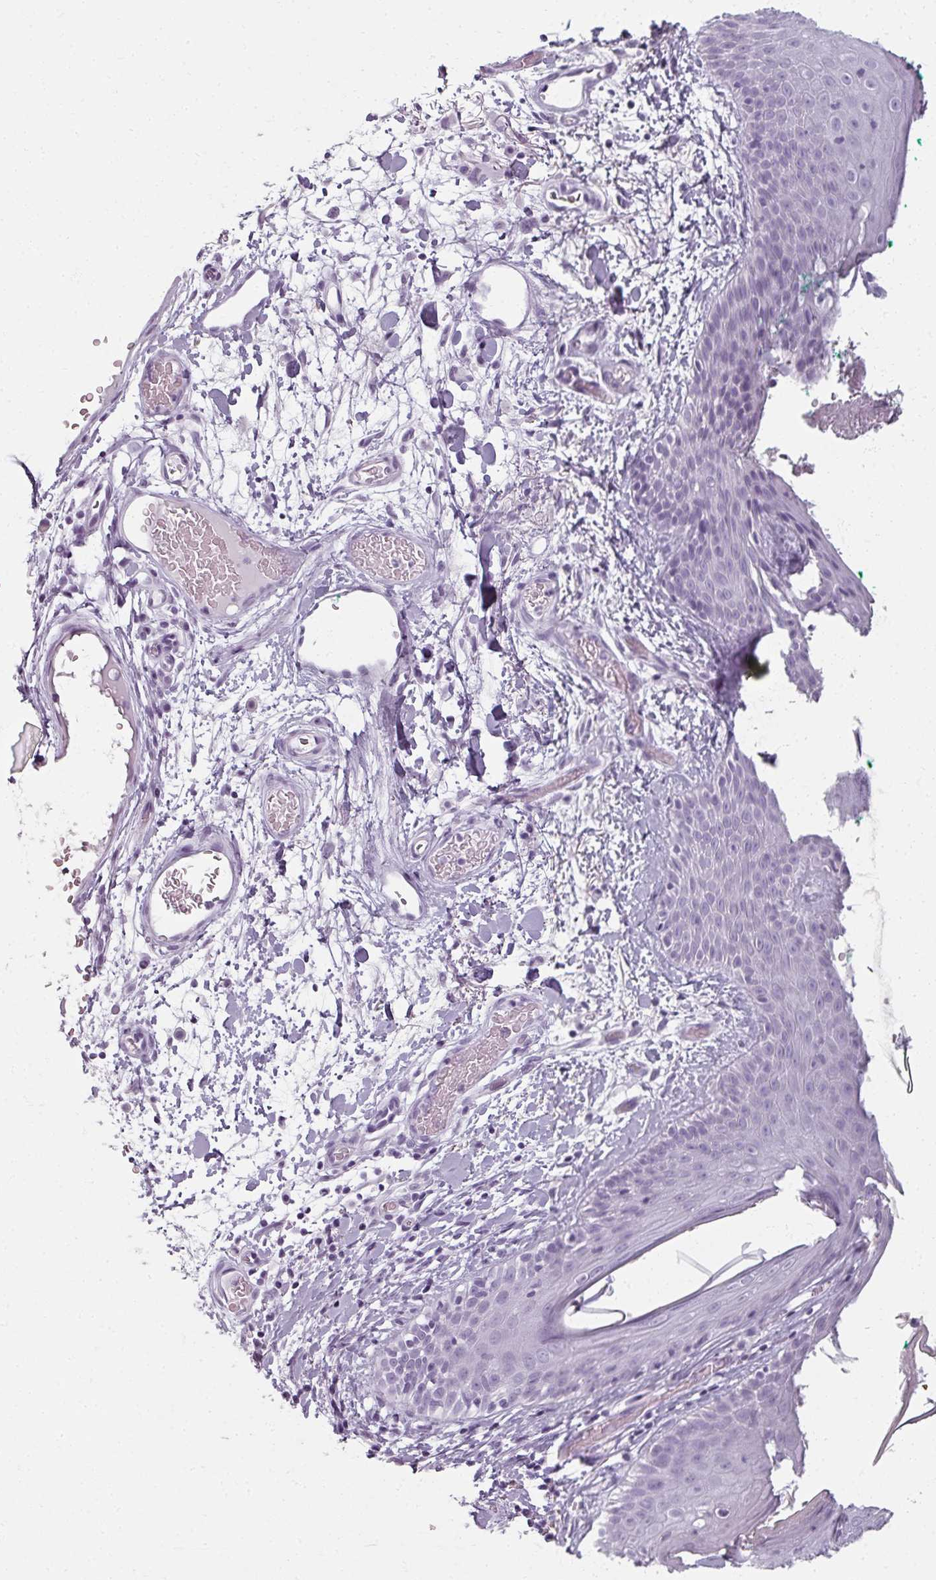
{"staining": {"intensity": "negative", "quantity": "none", "location": "none"}, "tissue": "skin", "cell_type": "Fibroblasts", "image_type": "normal", "snomed": [{"axis": "morphology", "description": "Normal tissue, NOS"}, {"axis": "topography", "description": "Skin"}], "caption": "This is an immunohistochemistry micrograph of normal skin. There is no positivity in fibroblasts.", "gene": "REG3A", "patient": {"sex": "male", "age": 79}}